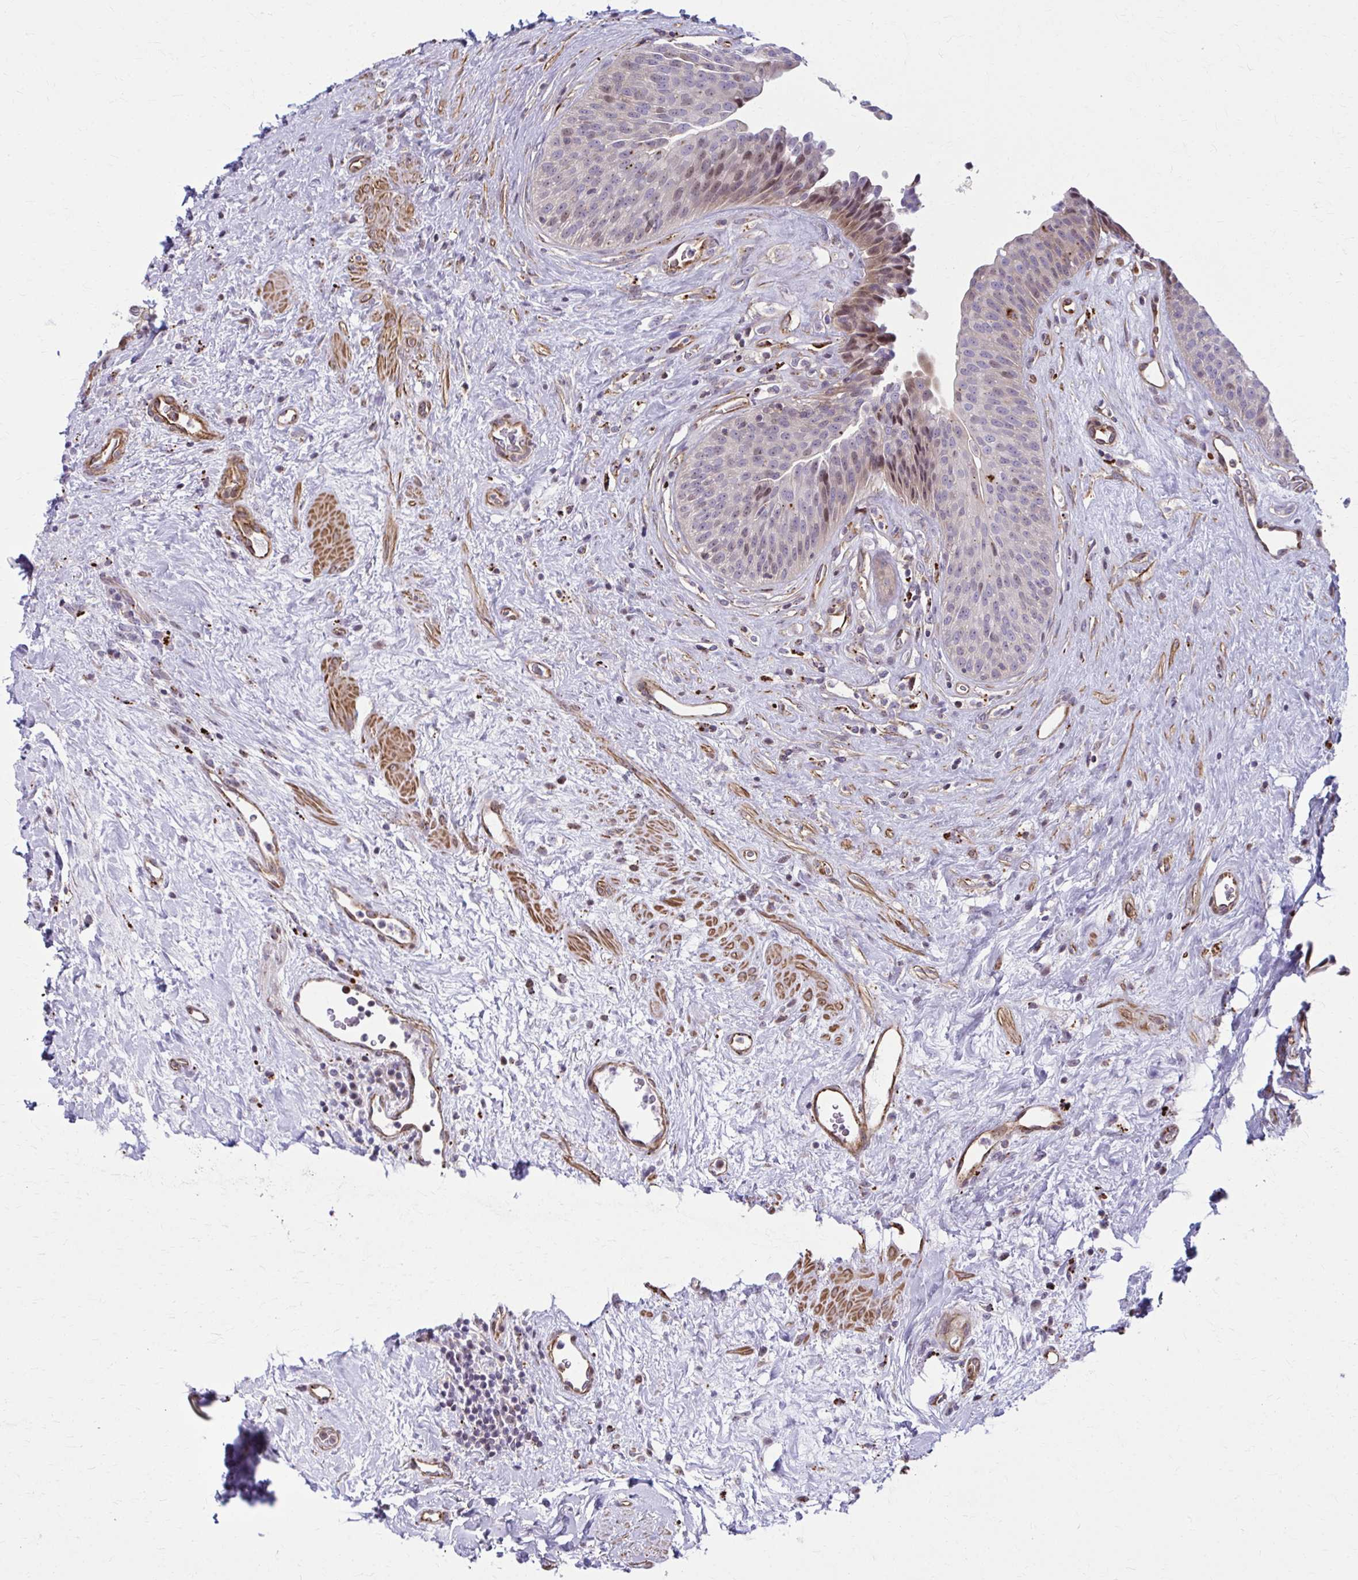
{"staining": {"intensity": "moderate", "quantity": "<25%", "location": "cytoplasmic/membranous,nuclear"}, "tissue": "urinary bladder", "cell_type": "Urothelial cells", "image_type": "normal", "snomed": [{"axis": "morphology", "description": "Normal tissue, NOS"}, {"axis": "topography", "description": "Urinary bladder"}], "caption": "Protein staining of unremarkable urinary bladder demonstrates moderate cytoplasmic/membranous,nuclear staining in approximately <25% of urothelial cells. The staining was performed using DAB, with brown indicating positive protein expression. Nuclei are stained blue with hematoxylin.", "gene": "LRRC4B", "patient": {"sex": "female", "age": 56}}